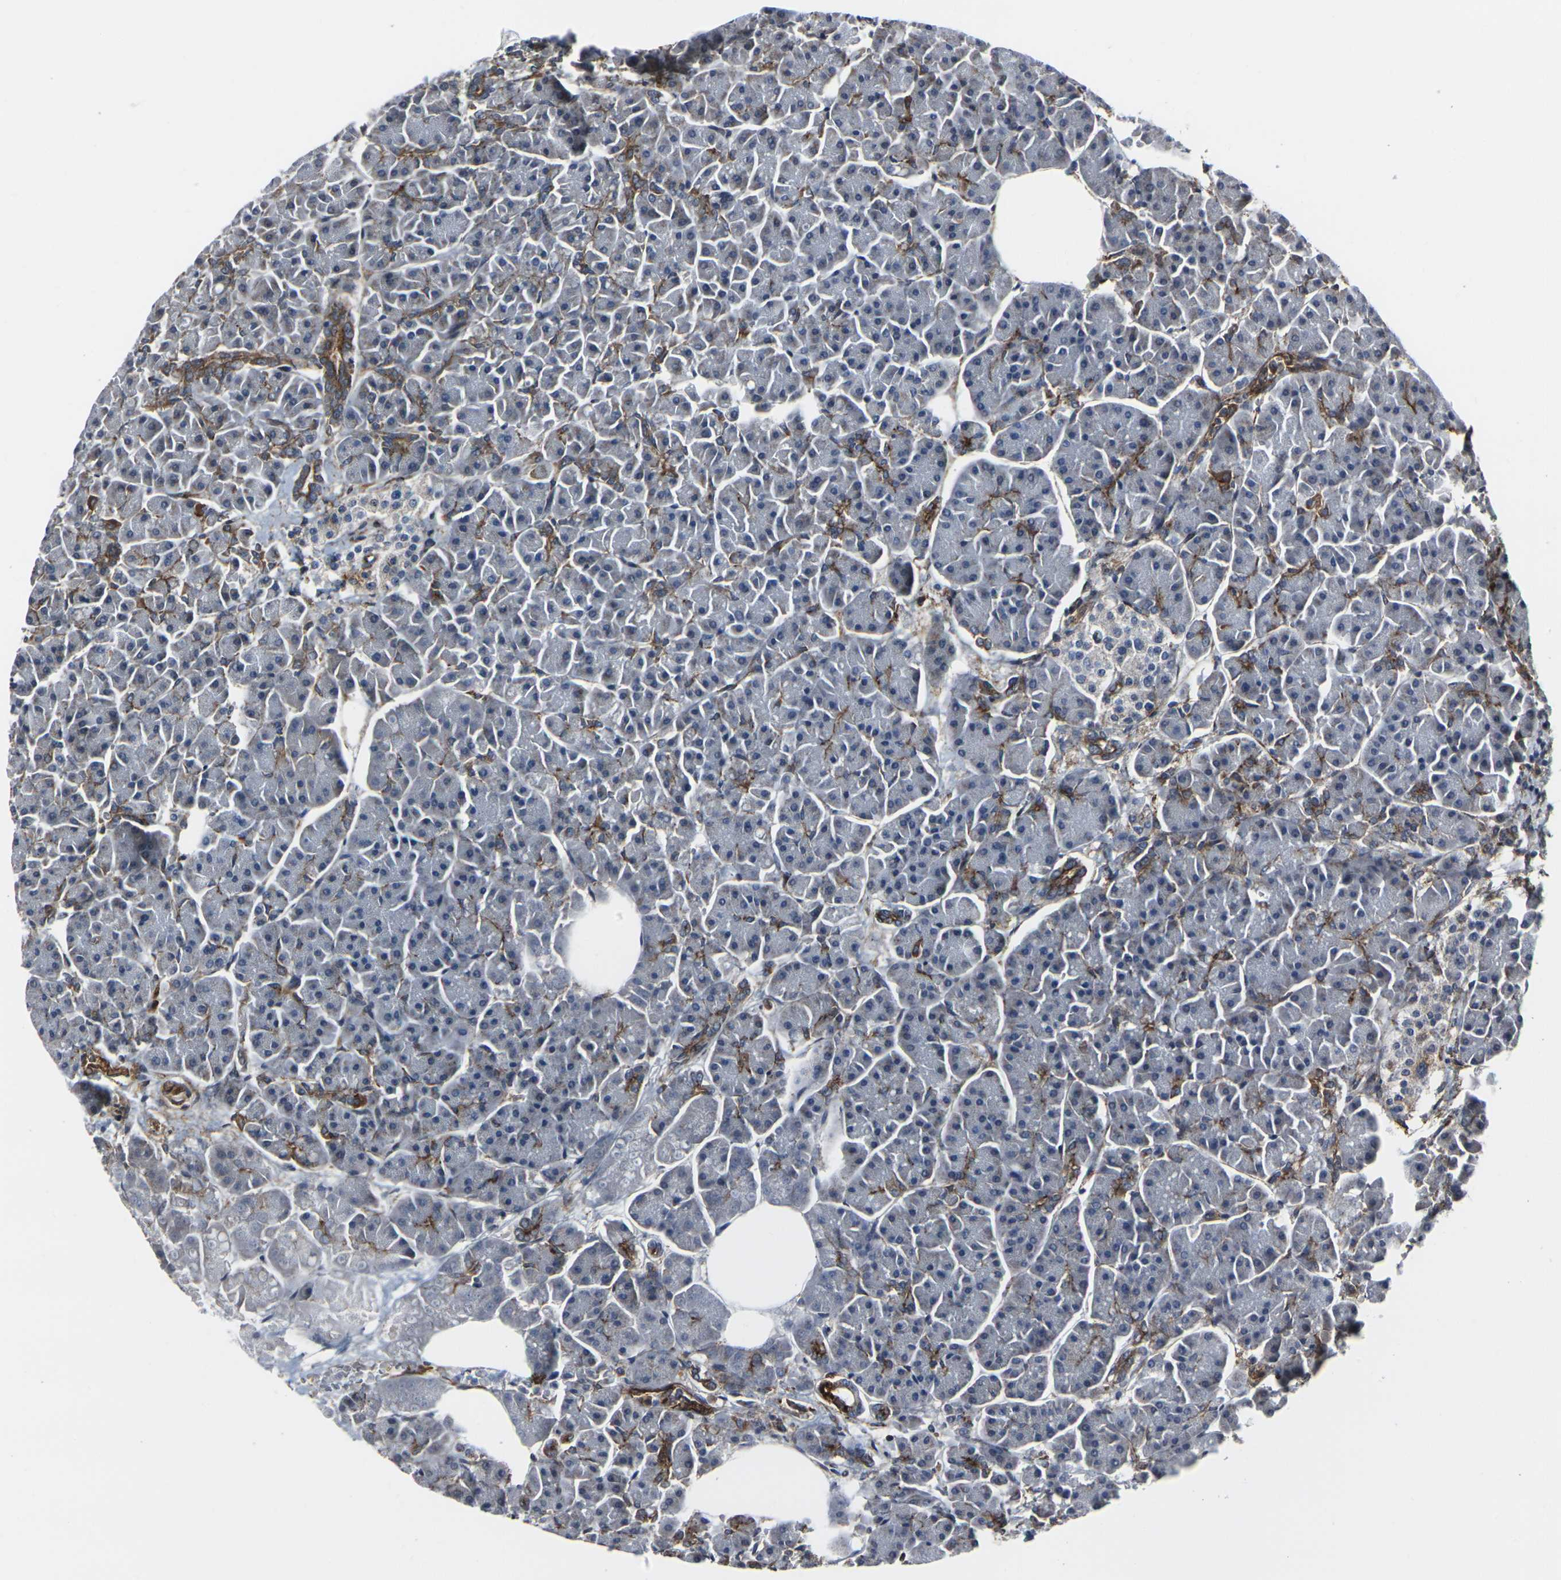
{"staining": {"intensity": "moderate", "quantity": "25%-75%", "location": "cytoplasmic/membranous"}, "tissue": "pancreas", "cell_type": "Exocrine glandular cells", "image_type": "normal", "snomed": [{"axis": "morphology", "description": "Normal tissue, NOS"}, {"axis": "topography", "description": "Pancreas"}], "caption": "Pancreas stained with immunohistochemistry (IHC) shows moderate cytoplasmic/membranous expression in approximately 25%-75% of exocrine glandular cells.", "gene": "MYOF", "patient": {"sex": "female", "age": 70}}